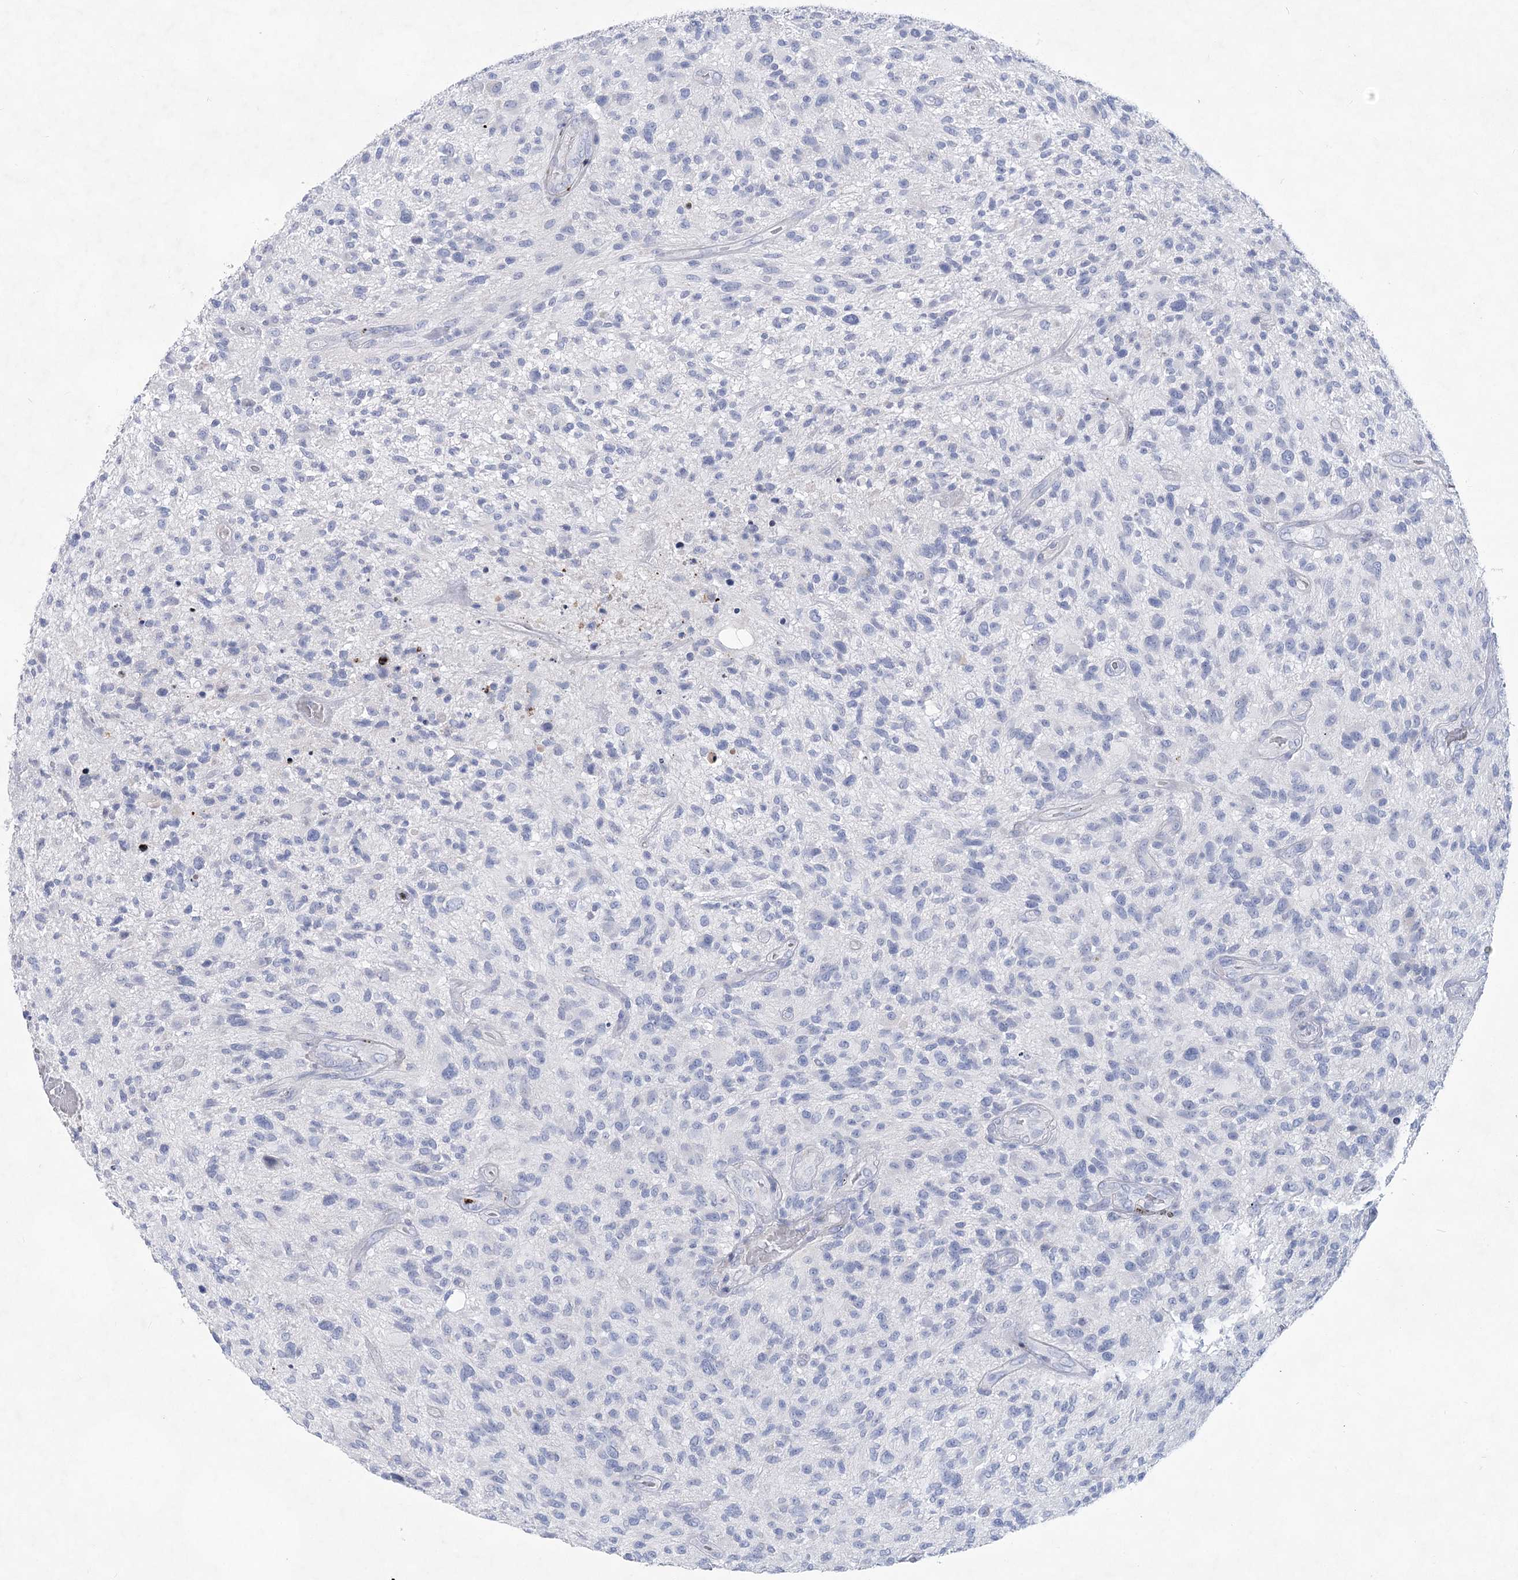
{"staining": {"intensity": "negative", "quantity": "none", "location": "none"}, "tissue": "glioma", "cell_type": "Tumor cells", "image_type": "cancer", "snomed": [{"axis": "morphology", "description": "Glioma, malignant, High grade"}, {"axis": "topography", "description": "Brain"}], "caption": "High power microscopy photomicrograph of an IHC photomicrograph of glioma, revealing no significant positivity in tumor cells.", "gene": "WDR74", "patient": {"sex": "male", "age": 47}}